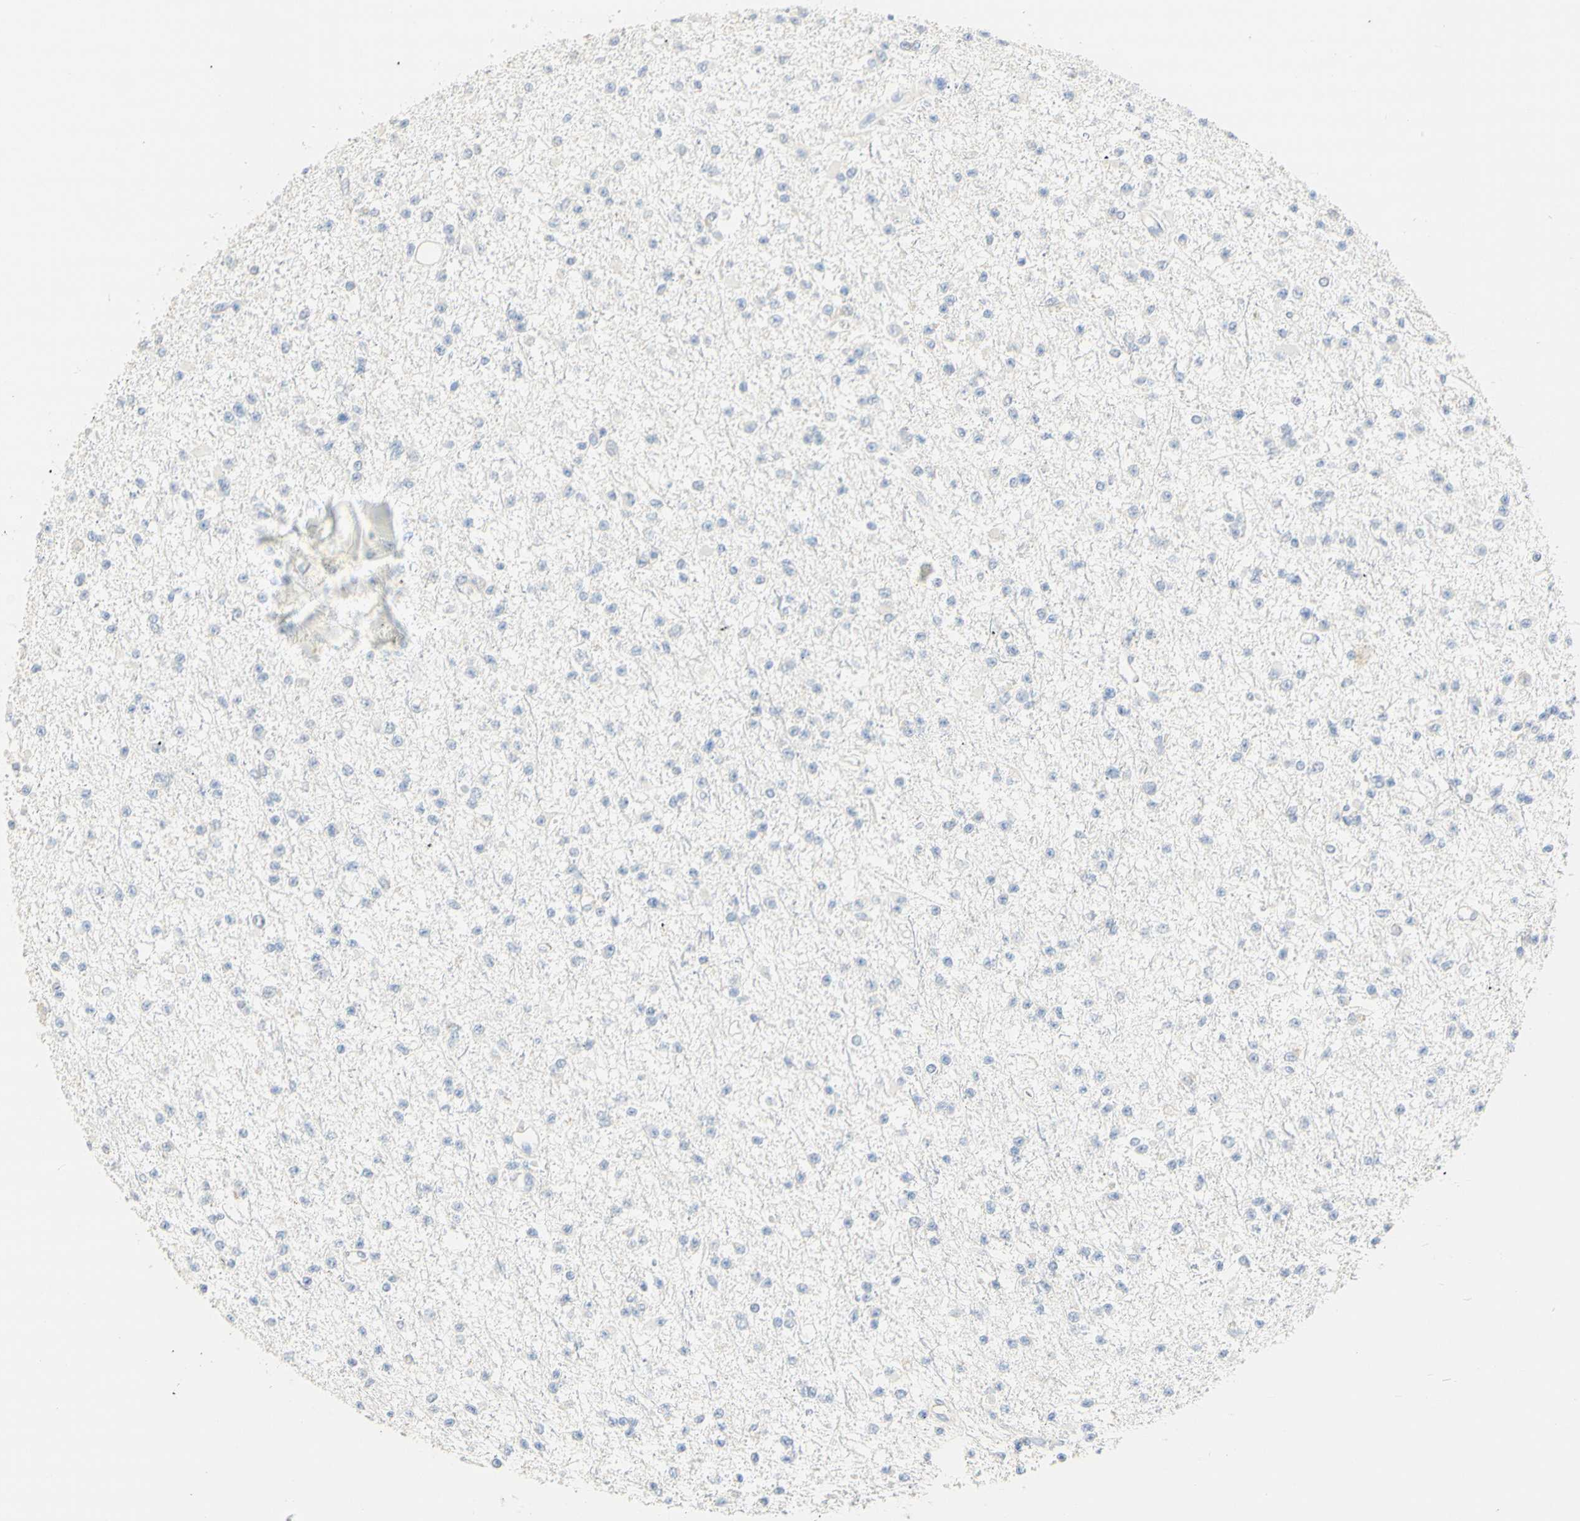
{"staining": {"intensity": "negative", "quantity": "none", "location": "none"}, "tissue": "glioma", "cell_type": "Tumor cells", "image_type": "cancer", "snomed": [{"axis": "morphology", "description": "Glioma, malignant, Low grade"}, {"axis": "topography", "description": "Brain"}], "caption": "IHC photomicrograph of human glioma stained for a protein (brown), which demonstrates no staining in tumor cells.", "gene": "NECTIN4", "patient": {"sex": "female", "age": 22}}